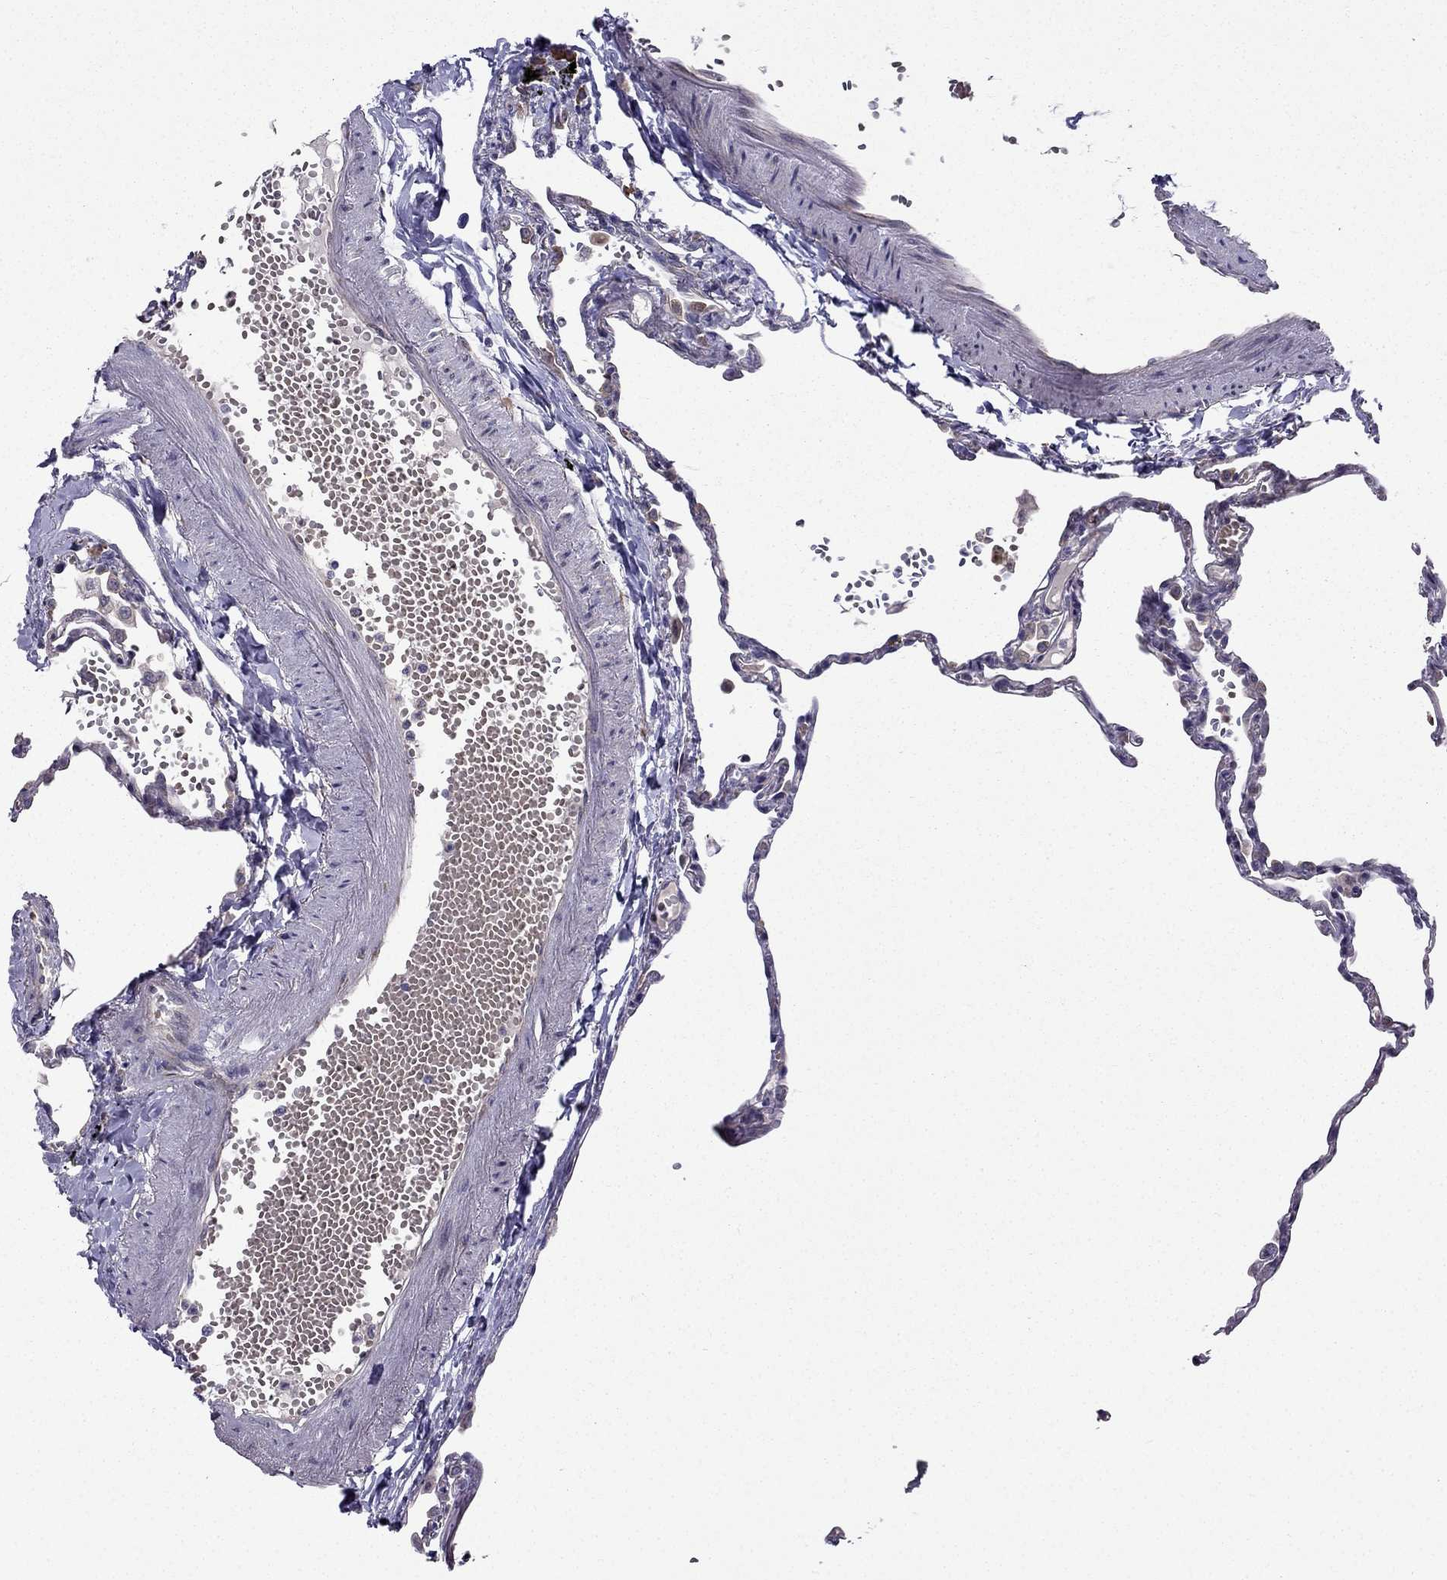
{"staining": {"intensity": "weak", "quantity": "<25%", "location": "cytoplasmic/membranous"}, "tissue": "lung", "cell_type": "Alveolar cells", "image_type": "normal", "snomed": [{"axis": "morphology", "description": "Normal tissue, NOS"}, {"axis": "topography", "description": "Lung"}], "caption": "Protein analysis of normal lung shows no significant staining in alveolar cells. The staining was performed using DAB to visualize the protein expression in brown, while the nuclei were stained in blue with hematoxylin (Magnification: 20x).", "gene": "ARHGEF28", "patient": {"sex": "male", "age": 78}}